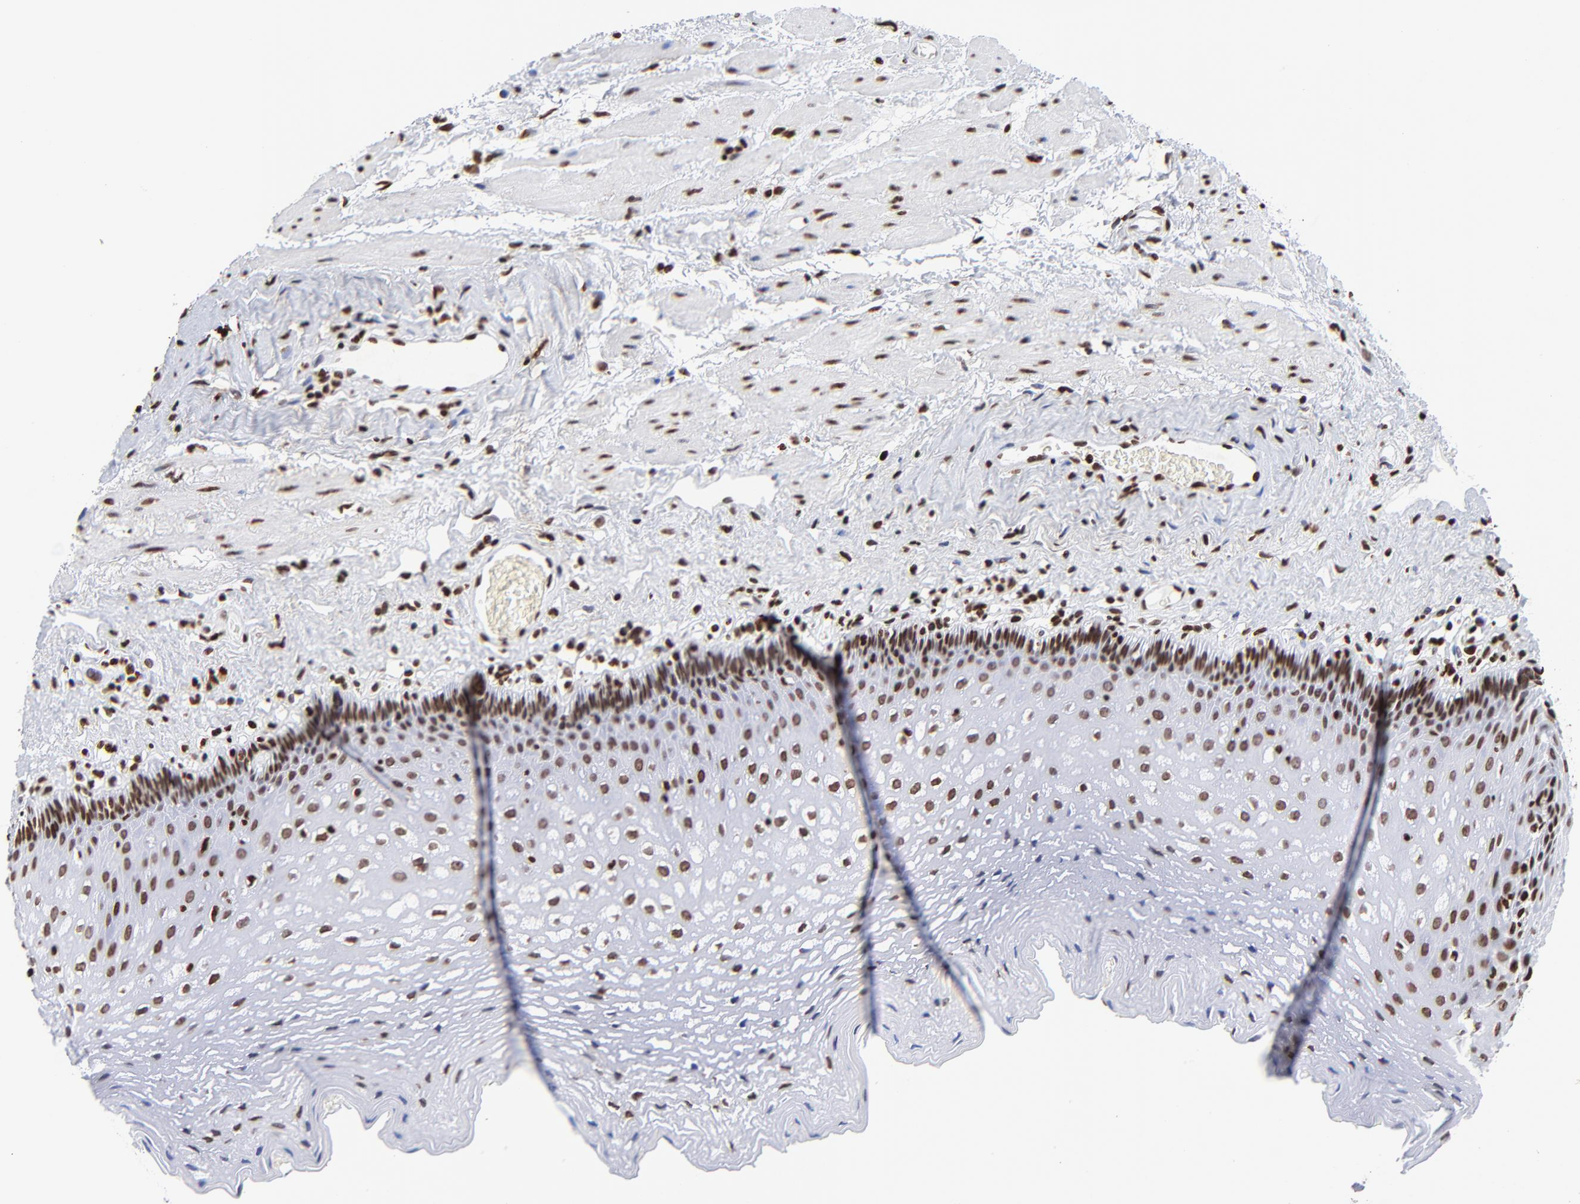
{"staining": {"intensity": "strong", "quantity": ">75%", "location": "nuclear"}, "tissue": "esophagus", "cell_type": "Squamous epithelial cells", "image_type": "normal", "snomed": [{"axis": "morphology", "description": "Normal tissue, NOS"}, {"axis": "topography", "description": "Esophagus"}], "caption": "Esophagus stained for a protein exhibits strong nuclear positivity in squamous epithelial cells. The protein of interest is stained brown, and the nuclei are stained in blue (DAB (3,3'-diaminobenzidine) IHC with brightfield microscopy, high magnification).", "gene": "FBH1", "patient": {"sex": "female", "age": 70}}